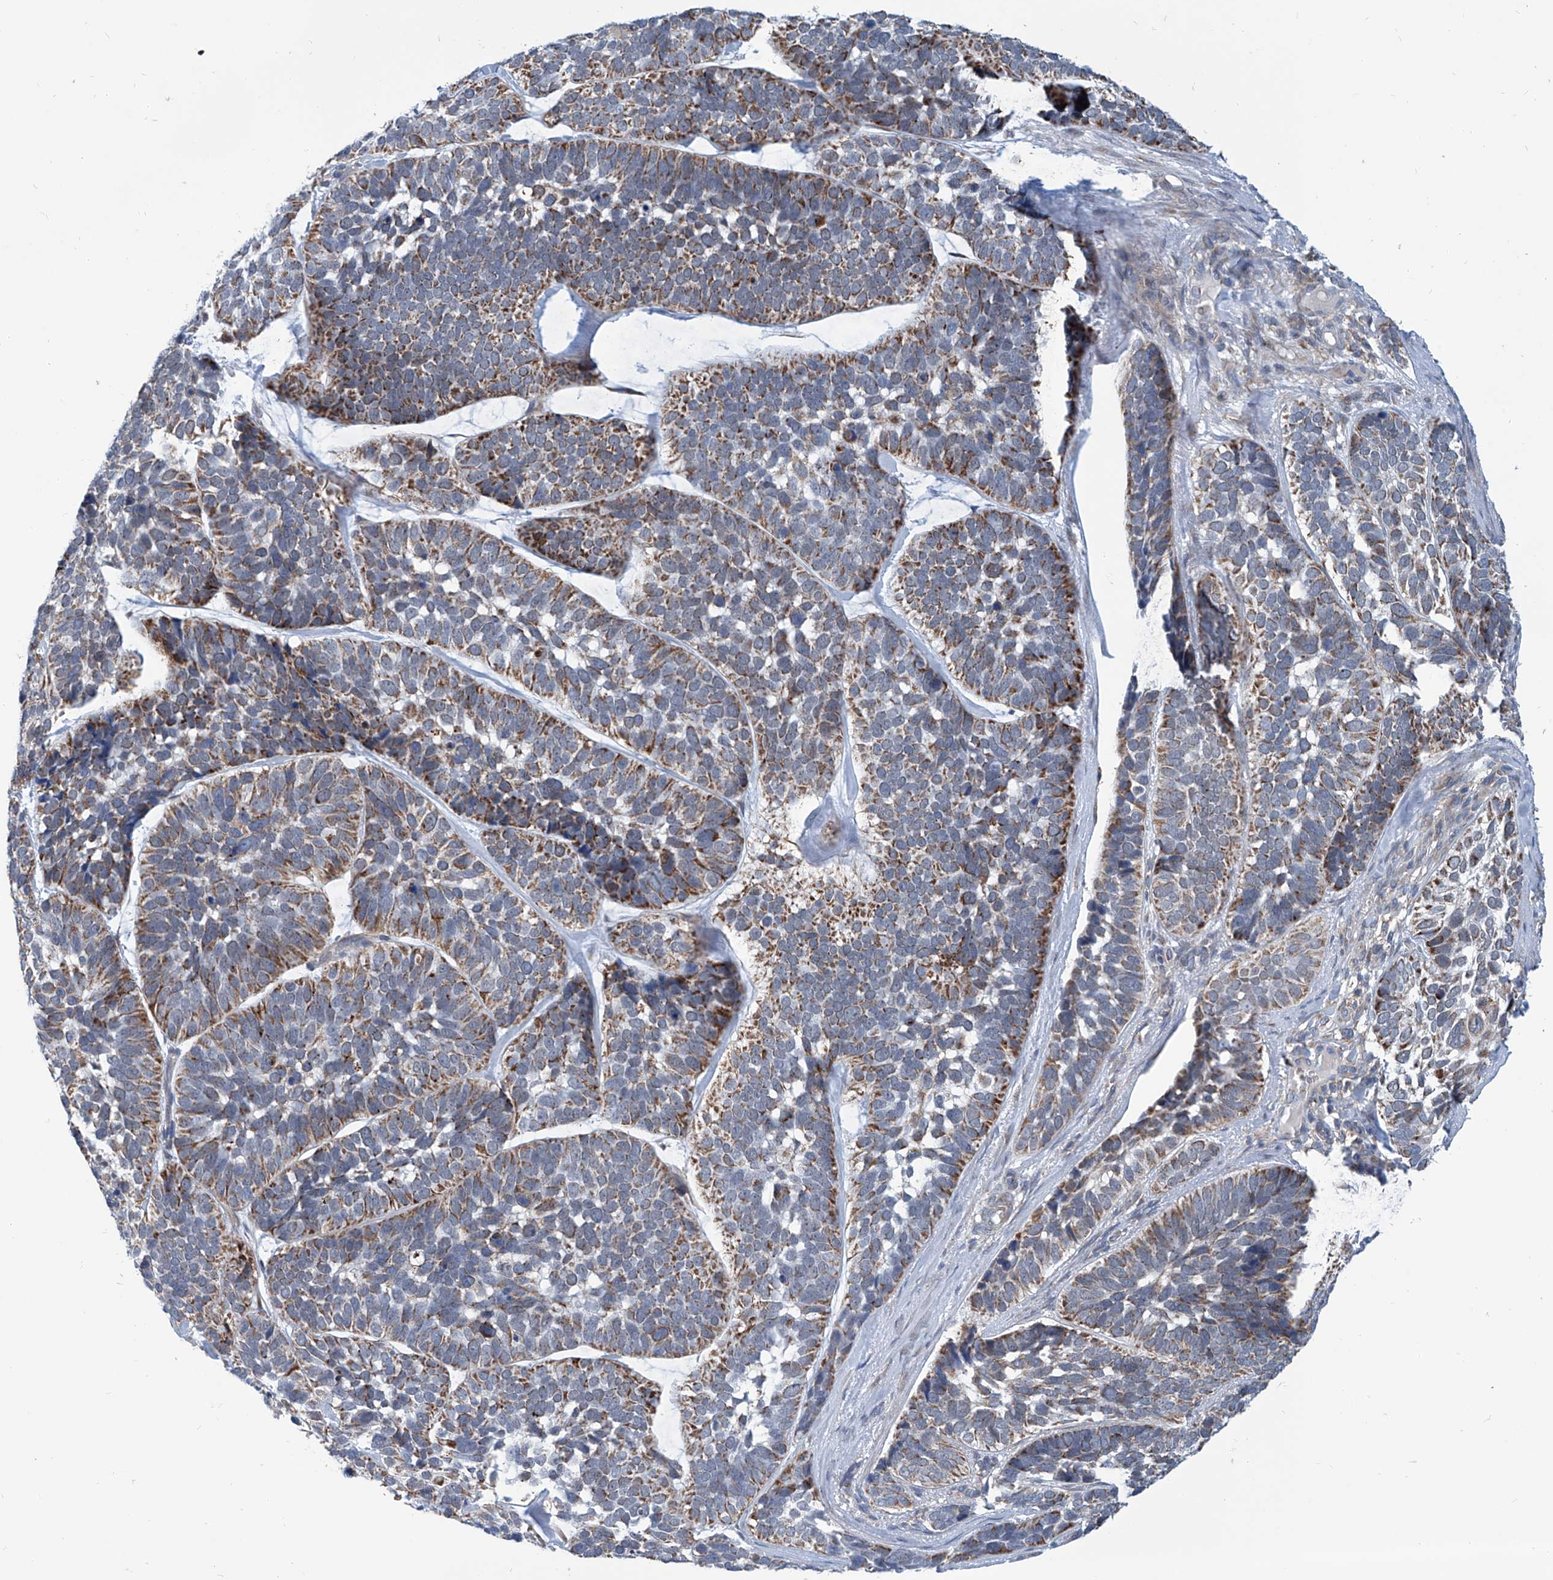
{"staining": {"intensity": "moderate", "quantity": ">75%", "location": "cytoplasmic/membranous"}, "tissue": "skin cancer", "cell_type": "Tumor cells", "image_type": "cancer", "snomed": [{"axis": "morphology", "description": "Basal cell carcinoma"}, {"axis": "topography", "description": "Skin"}], "caption": "An immunohistochemistry histopathology image of tumor tissue is shown. Protein staining in brown shows moderate cytoplasmic/membranous positivity in basal cell carcinoma (skin) within tumor cells. Immunohistochemistry (ihc) stains the protein in brown and the nuclei are stained blue.", "gene": "USP48", "patient": {"sex": "male", "age": 62}}